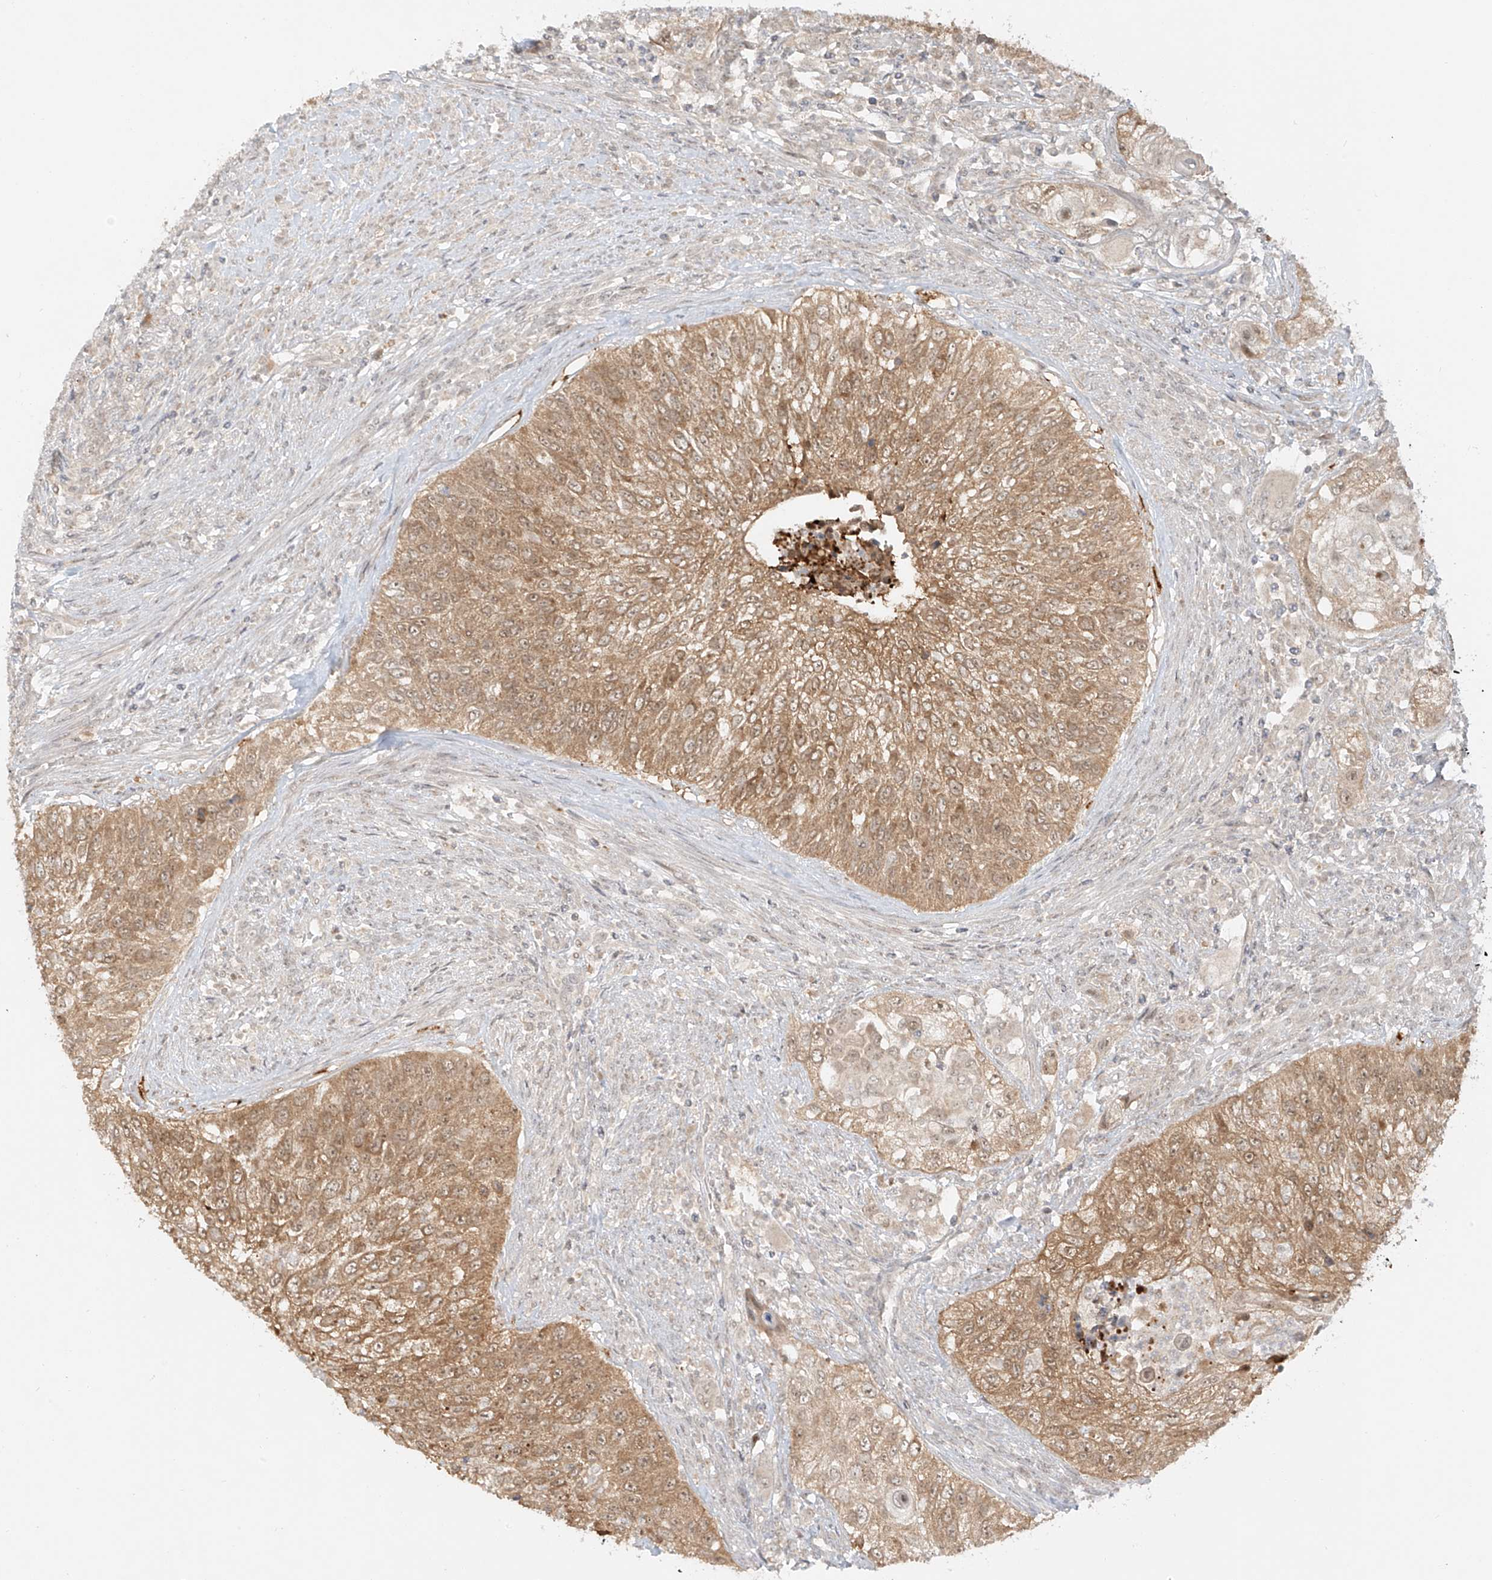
{"staining": {"intensity": "moderate", "quantity": ">75%", "location": "cytoplasmic/membranous"}, "tissue": "urothelial cancer", "cell_type": "Tumor cells", "image_type": "cancer", "snomed": [{"axis": "morphology", "description": "Urothelial carcinoma, High grade"}, {"axis": "topography", "description": "Urinary bladder"}], "caption": "Human urothelial carcinoma (high-grade) stained with a protein marker displays moderate staining in tumor cells.", "gene": "MIPEP", "patient": {"sex": "female", "age": 60}}